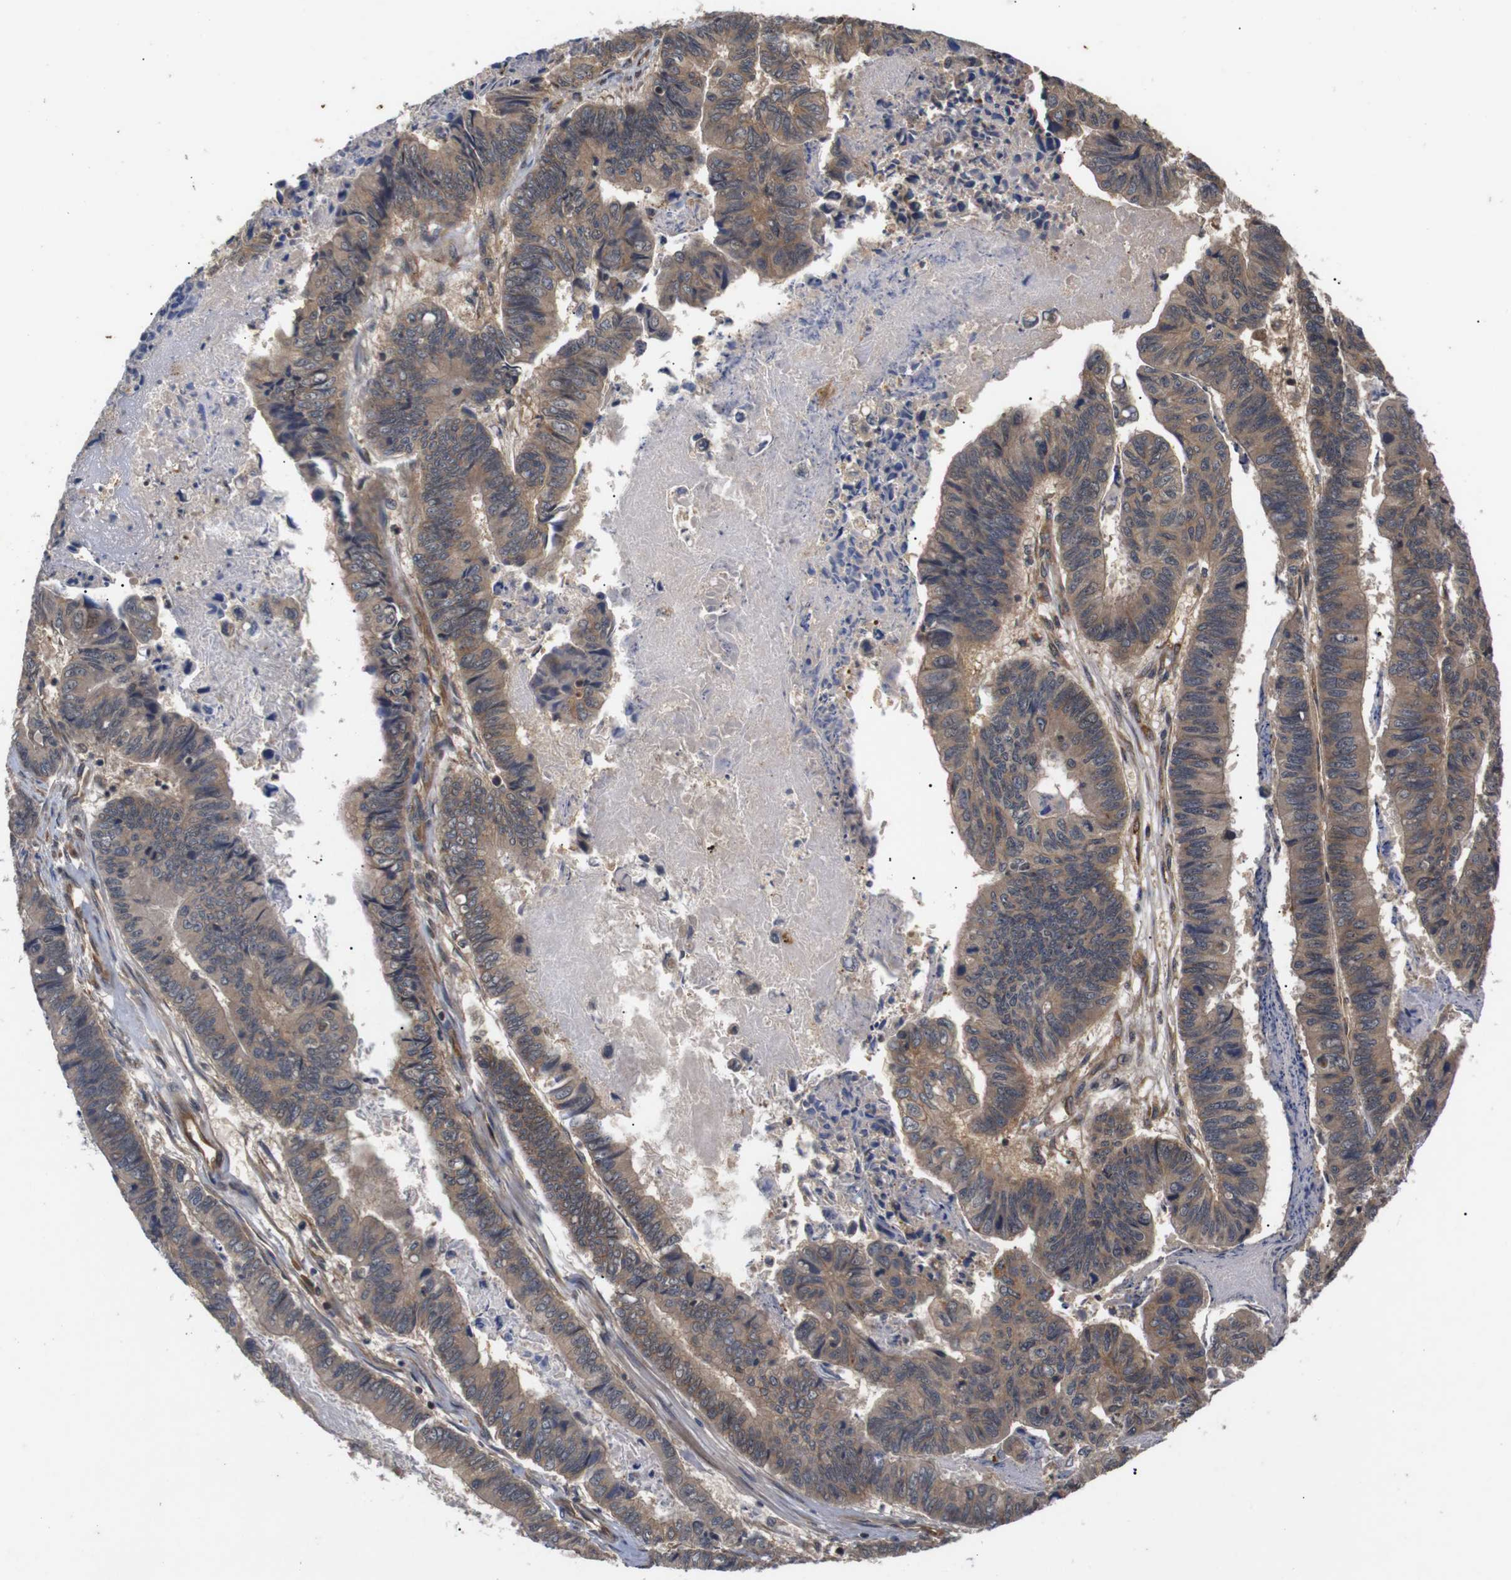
{"staining": {"intensity": "moderate", "quantity": ">75%", "location": "cytoplasmic/membranous"}, "tissue": "stomach cancer", "cell_type": "Tumor cells", "image_type": "cancer", "snomed": [{"axis": "morphology", "description": "Adenocarcinoma, NOS"}, {"axis": "topography", "description": "Stomach, lower"}], "caption": "Tumor cells demonstrate moderate cytoplasmic/membranous expression in about >75% of cells in adenocarcinoma (stomach).", "gene": "RIPK1", "patient": {"sex": "male", "age": 77}}